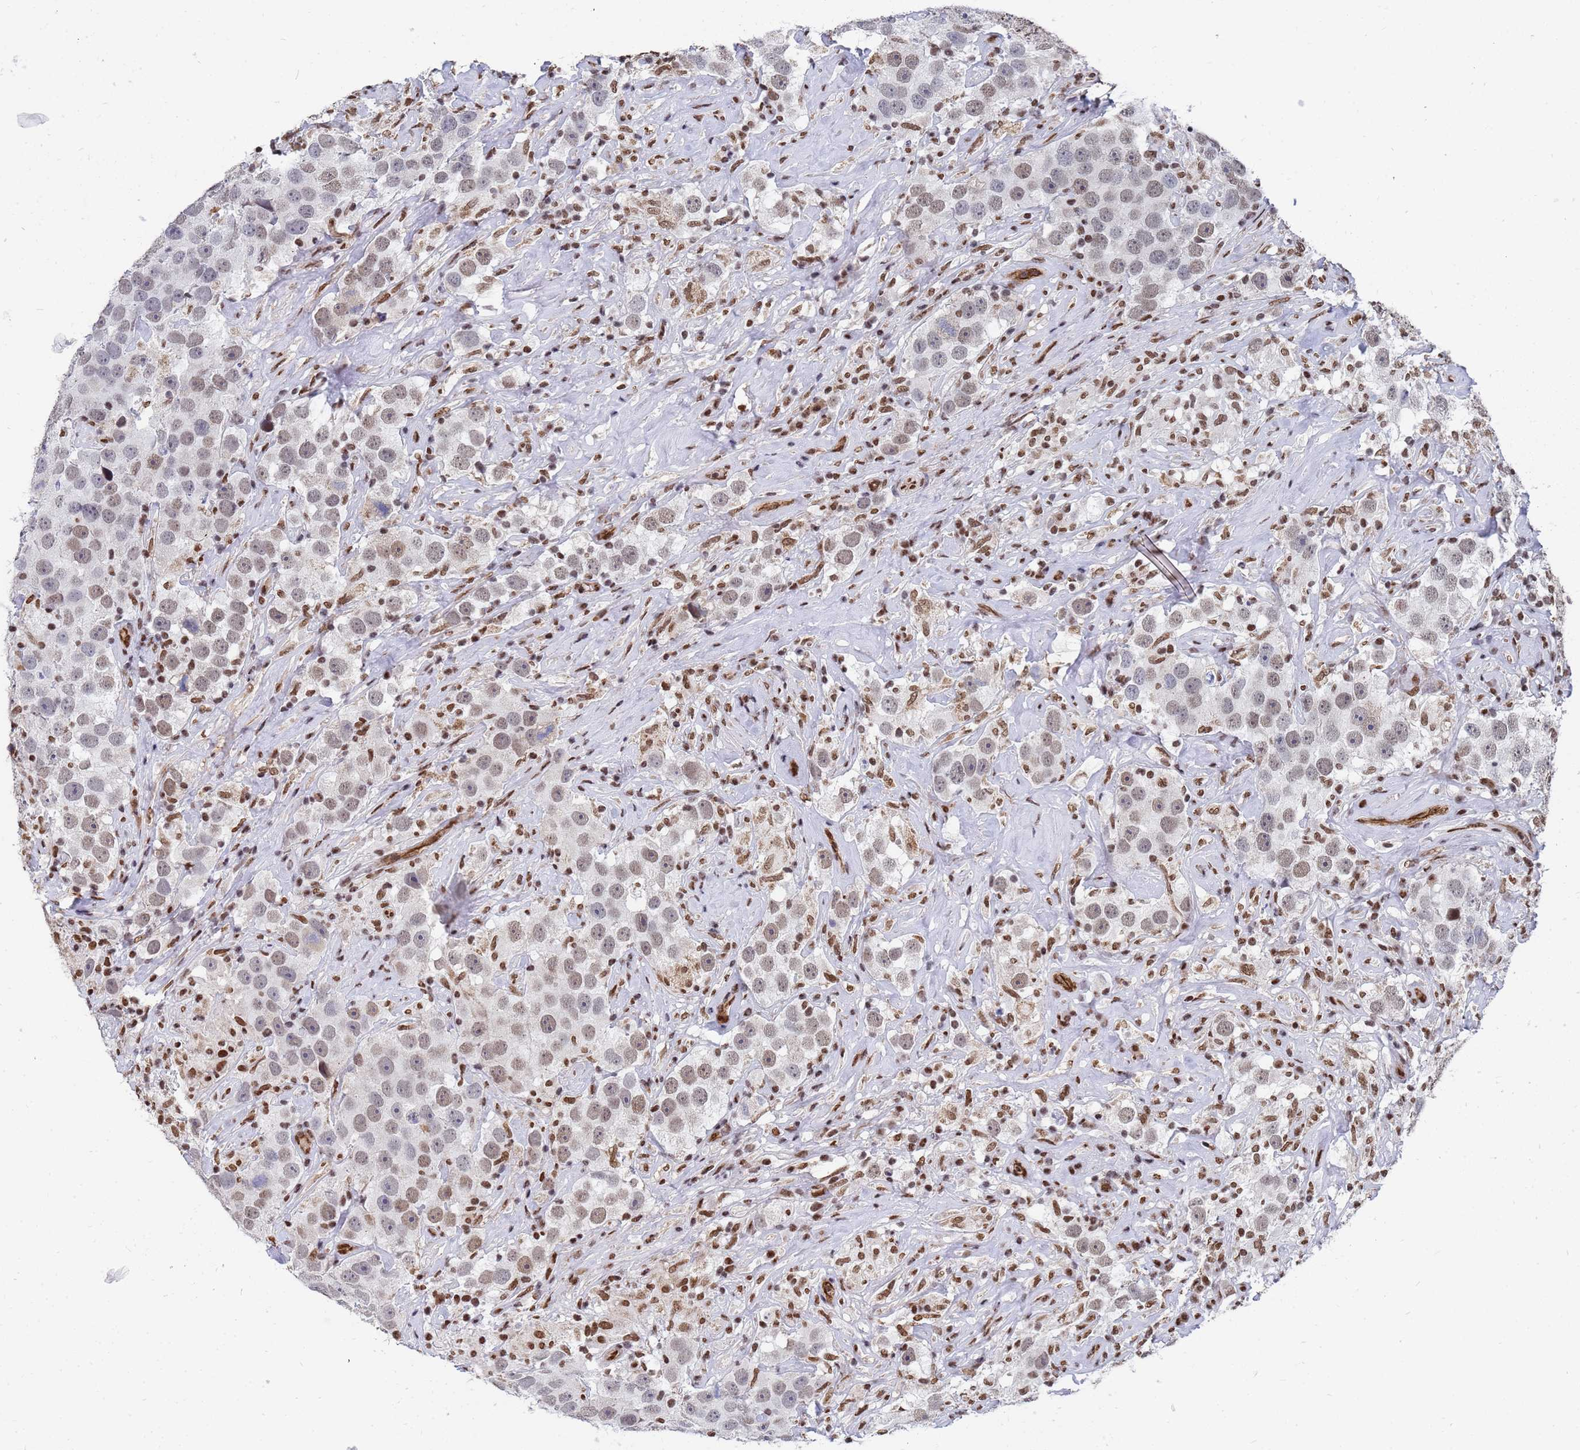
{"staining": {"intensity": "weak", "quantity": "25%-75%", "location": "nuclear"}, "tissue": "testis cancer", "cell_type": "Tumor cells", "image_type": "cancer", "snomed": [{"axis": "morphology", "description": "Seminoma, NOS"}, {"axis": "topography", "description": "Testis"}], "caption": "About 25%-75% of tumor cells in testis cancer exhibit weak nuclear protein expression as visualized by brown immunohistochemical staining.", "gene": "RAVER2", "patient": {"sex": "male", "age": 49}}